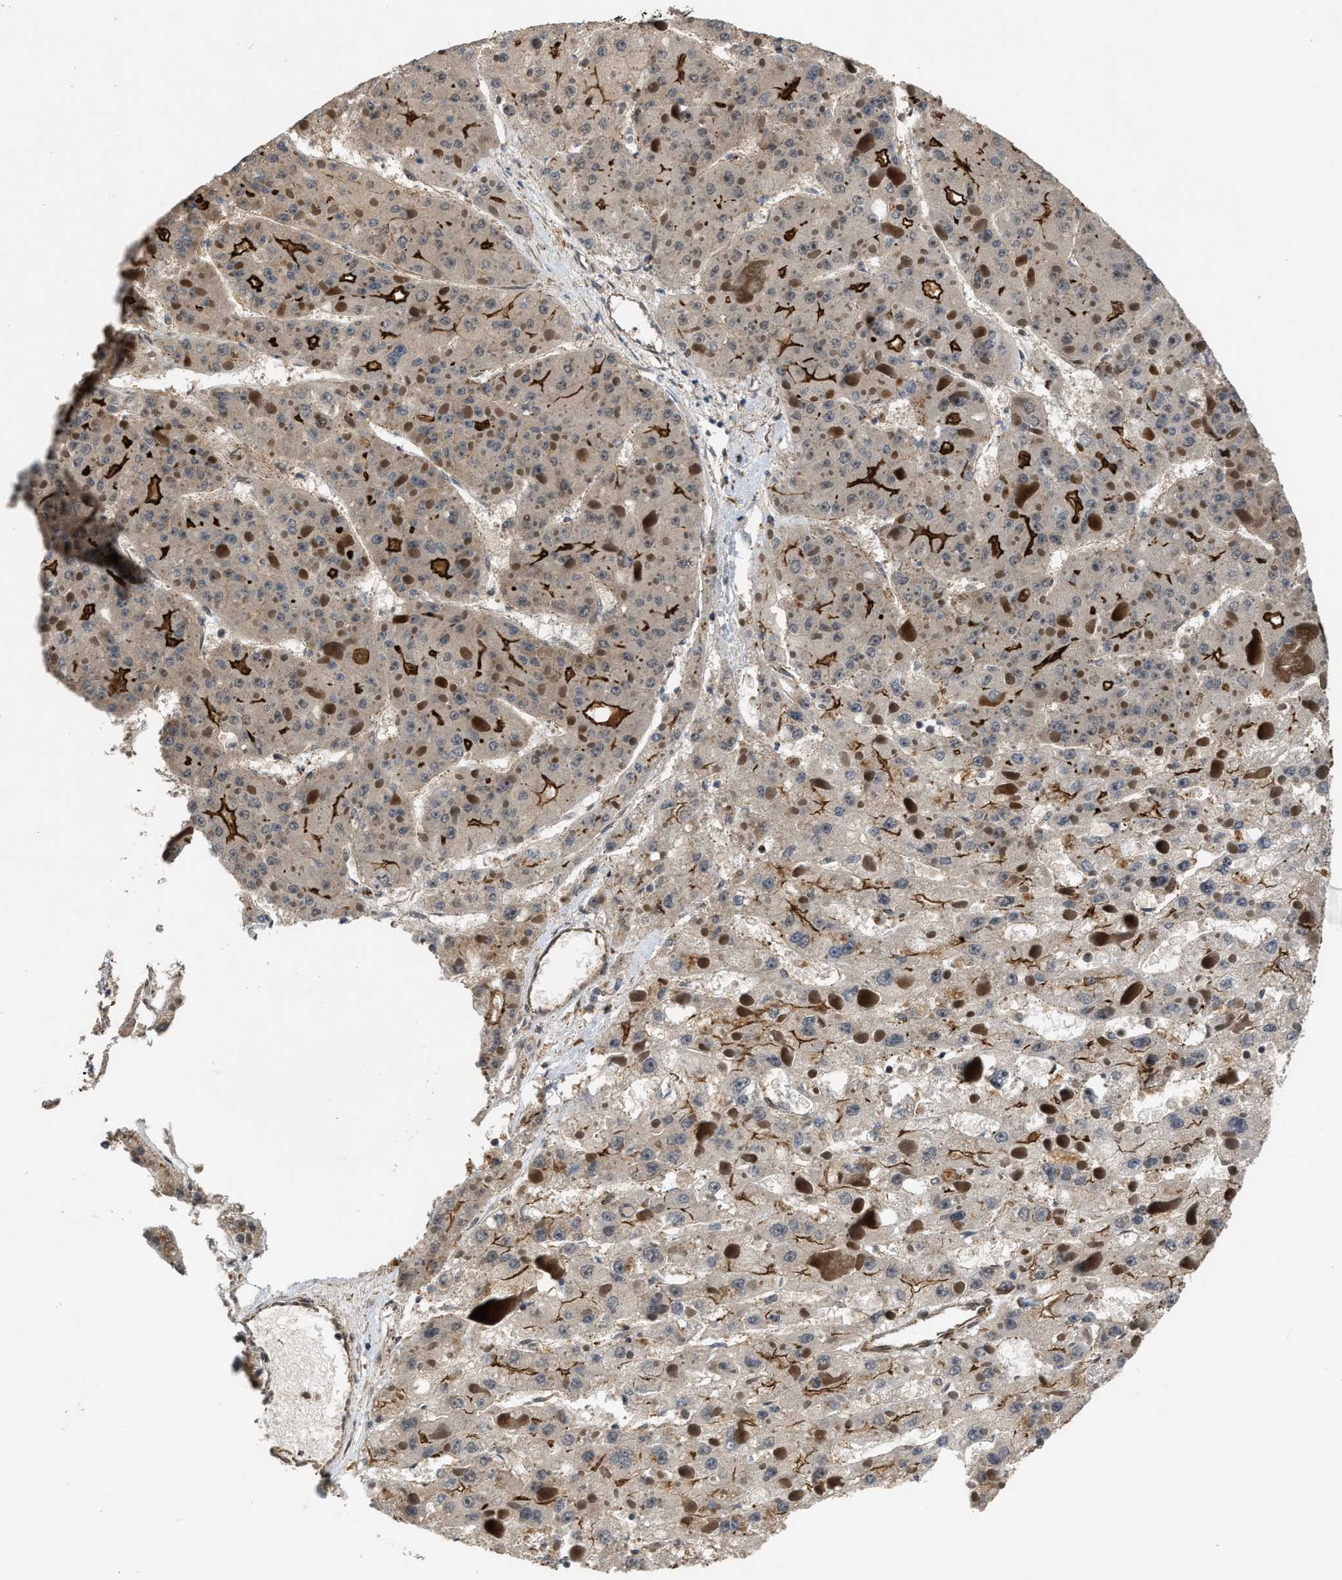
{"staining": {"intensity": "strong", "quantity": "25%-75%", "location": "cytoplasmic/membranous"}, "tissue": "liver cancer", "cell_type": "Tumor cells", "image_type": "cancer", "snomed": [{"axis": "morphology", "description": "Carcinoma, Hepatocellular, NOS"}, {"axis": "topography", "description": "Liver"}], "caption": "Human liver cancer (hepatocellular carcinoma) stained with a protein marker demonstrates strong staining in tumor cells.", "gene": "DPF2", "patient": {"sex": "female", "age": 73}}